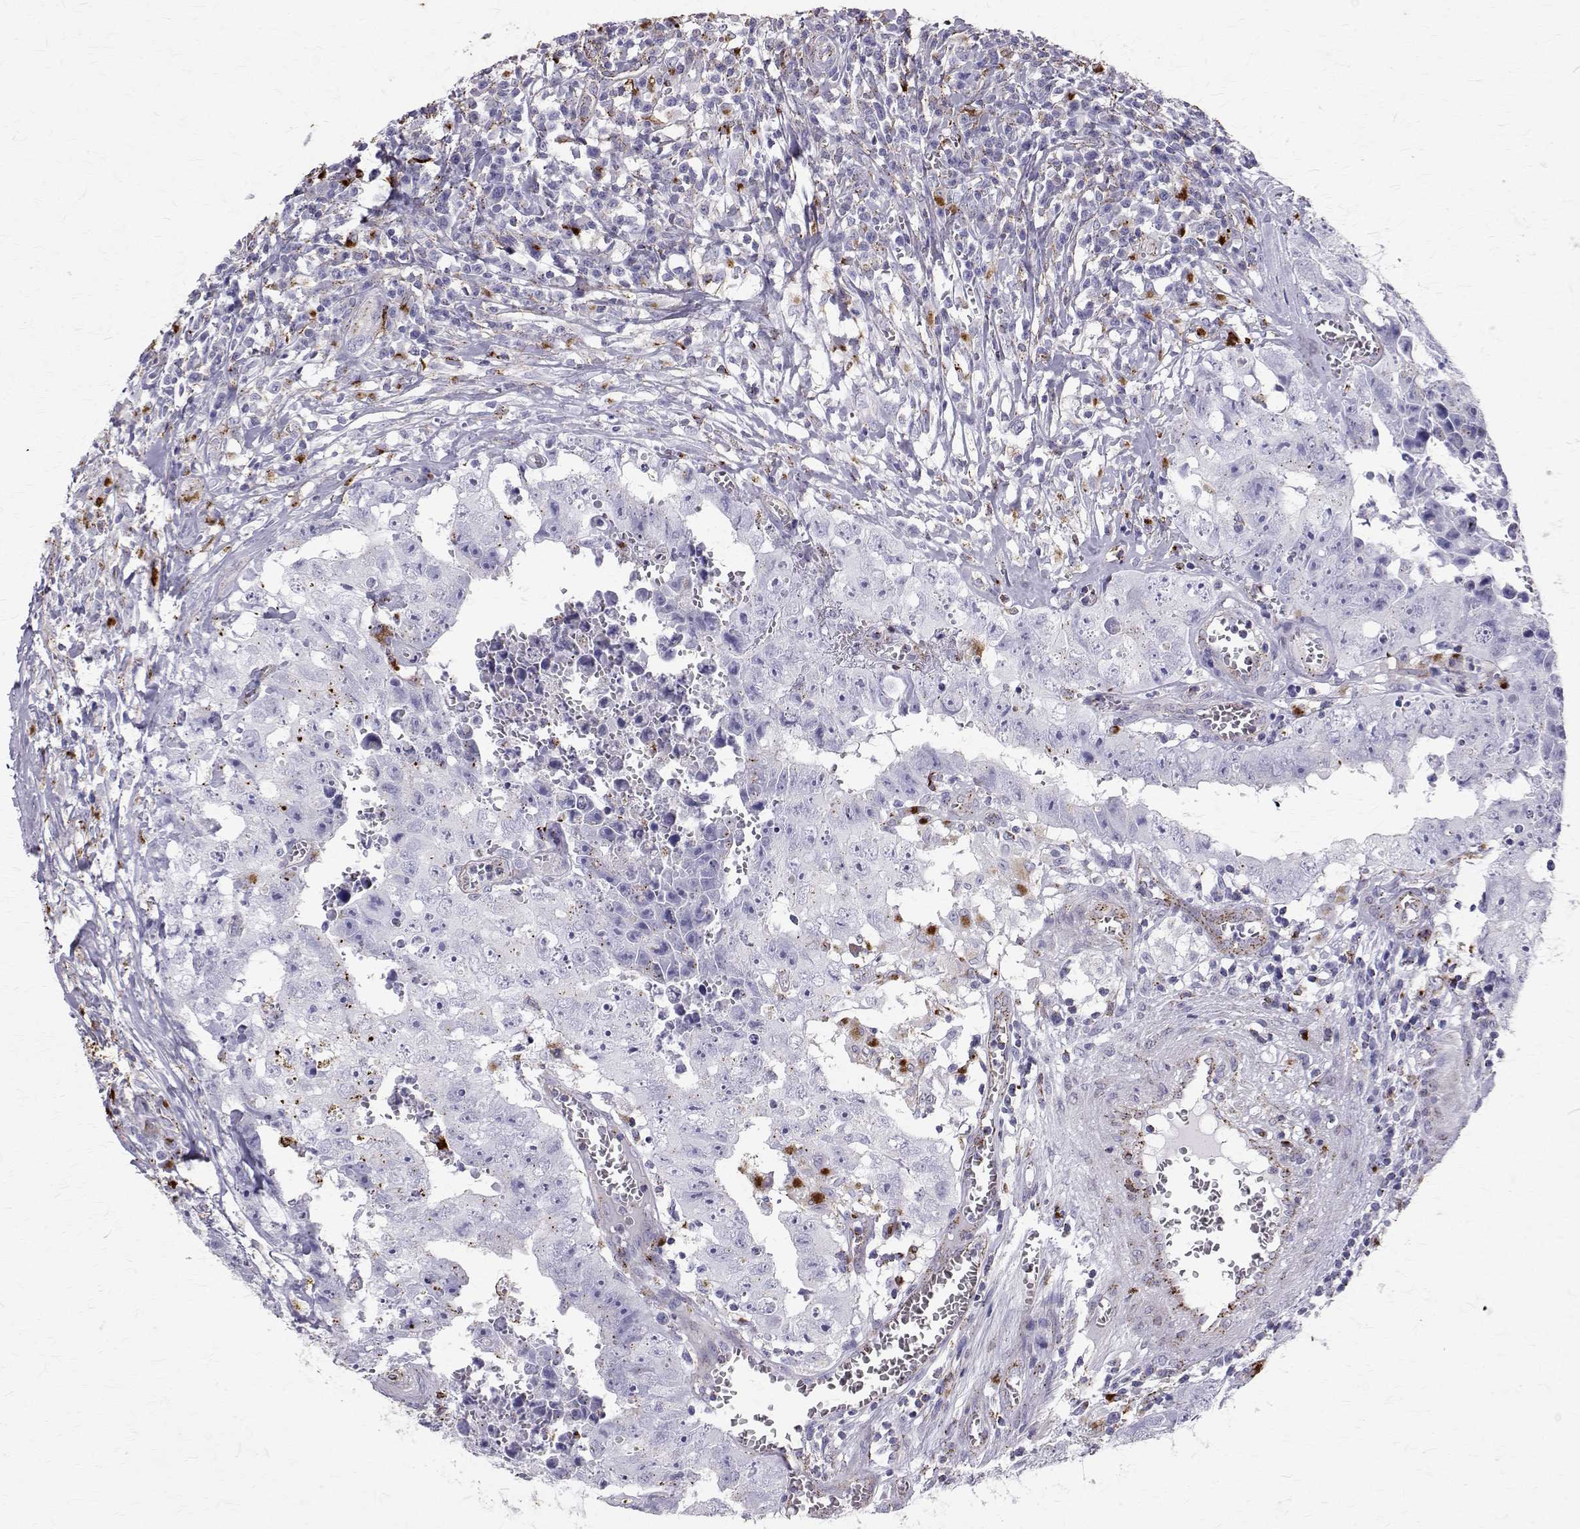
{"staining": {"intensity": "negative", "quantity": "none", "location": "none"}, "tissue": "testis cancer", "cell_type": "Tumor cells", "image_type": "cancer", "snomed": [{"axis": "morphology", "description": "Carcinoma, Embryonal, NOS"}, {"axis": "topography", "description": "Testis"}], "caption": "A high-resolution micrograph shows immunohistochemistry (IHC) staining of testis embryonal carcinoma, which demonstrates no significant positivity in tumor cells. Brightfield microscopy of immunohistochemistry (IHC) stained with DAB (brown) and hematoxylin (blue), captured at high magnification.", "gene": "TPP1", "patient": {"sex": "male", "age": 36}}